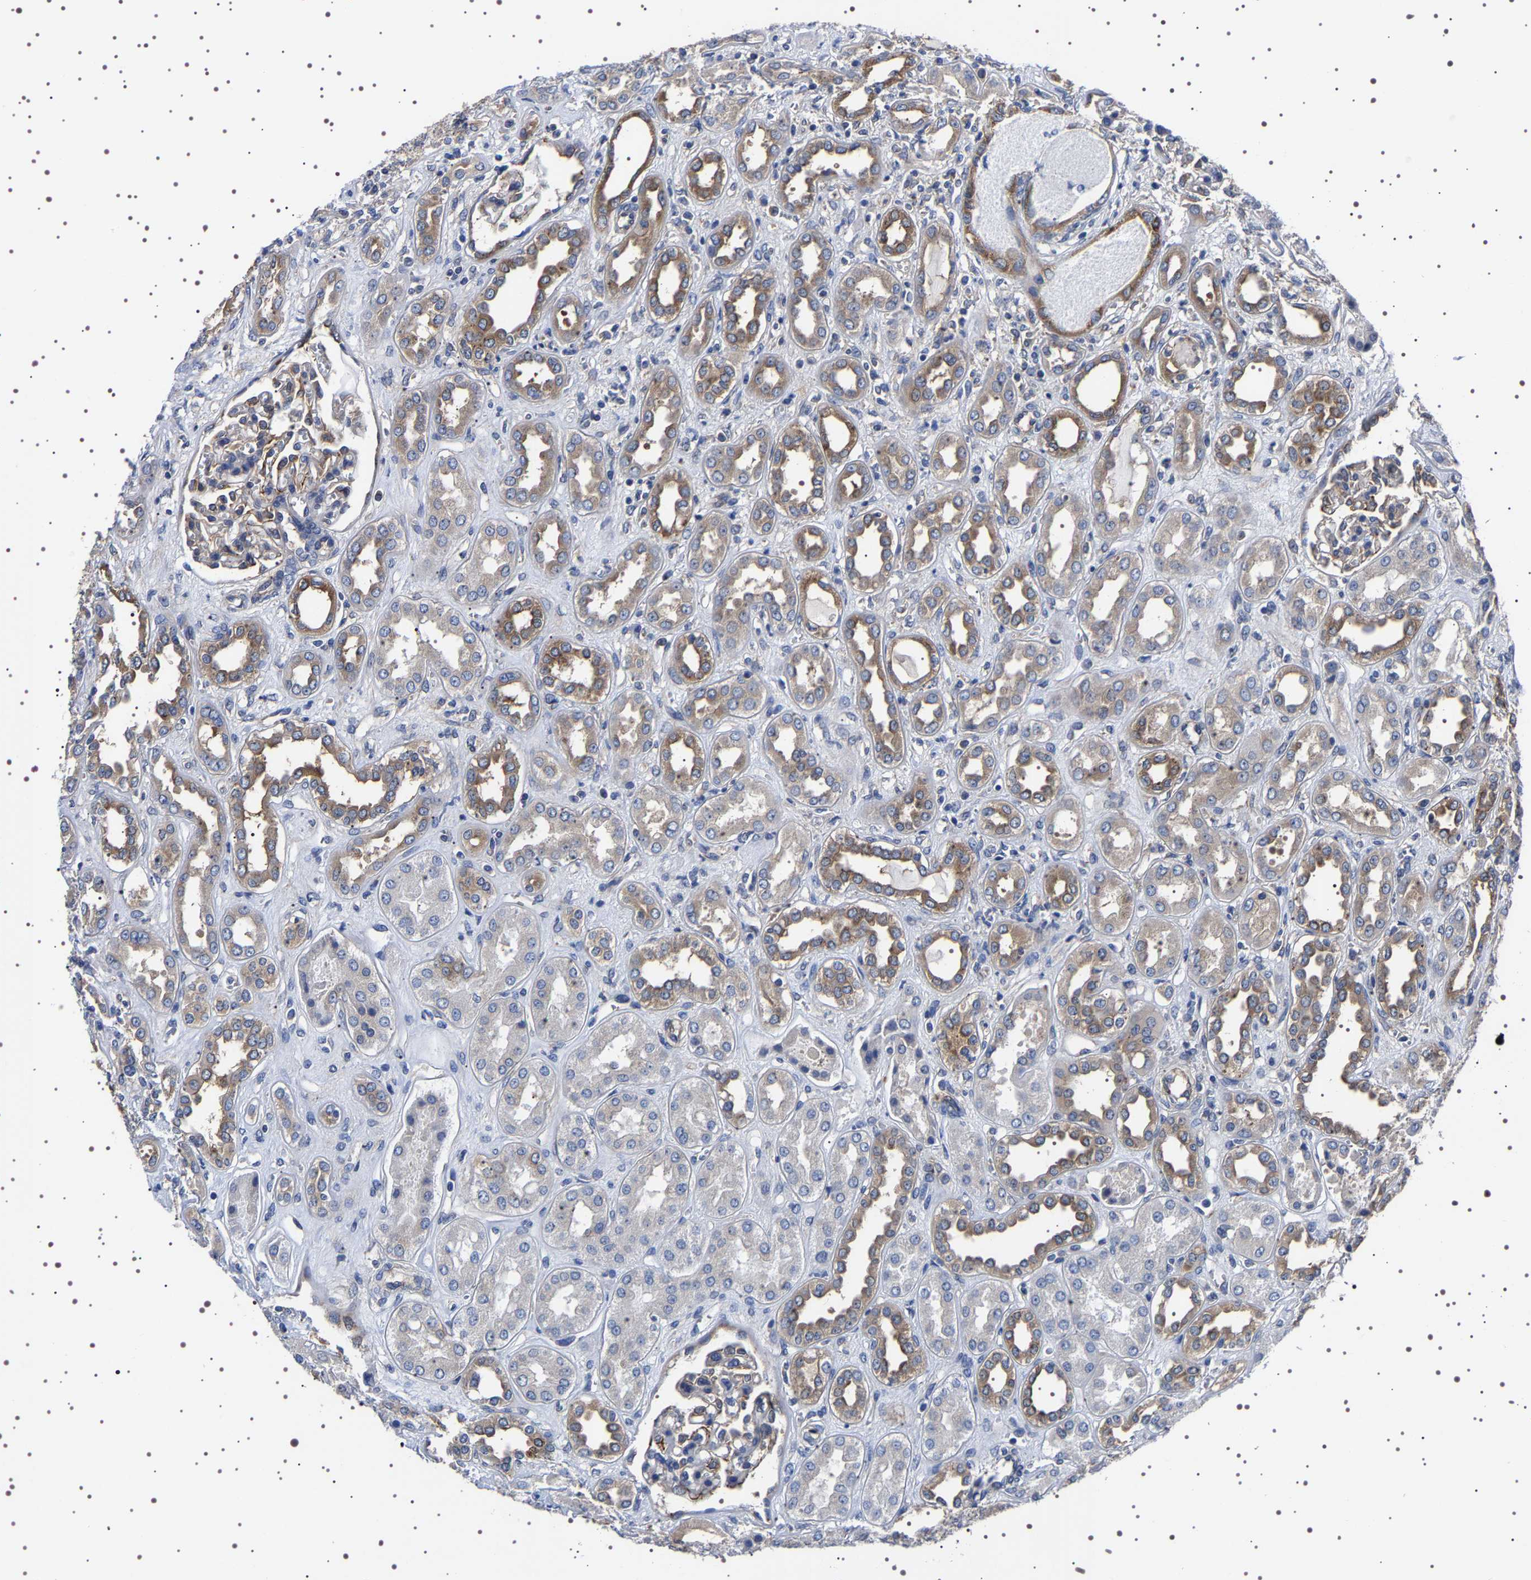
{"staining": {"intensity": "strong", "quantity": "<25%", "location": "cytoplasmic/membranous"}, "tissue": "kidney", "cell_type": "Cells in glomeruli", "image_type": "normal", "snomed": [{"axis": "morphology", "description": "Normal tissue, NOS"}, {"axis": "topography", "description": "Kidney"}], "caption": "IHC photomicrograph of normal kidney stained for a protein (brown), which reveals medium levels of strong cytoplasmic/membranous expression in about <25% of cells in glomeruli.", "gene": "DARS1", "patient": {"sex": "male", "age": 59}}